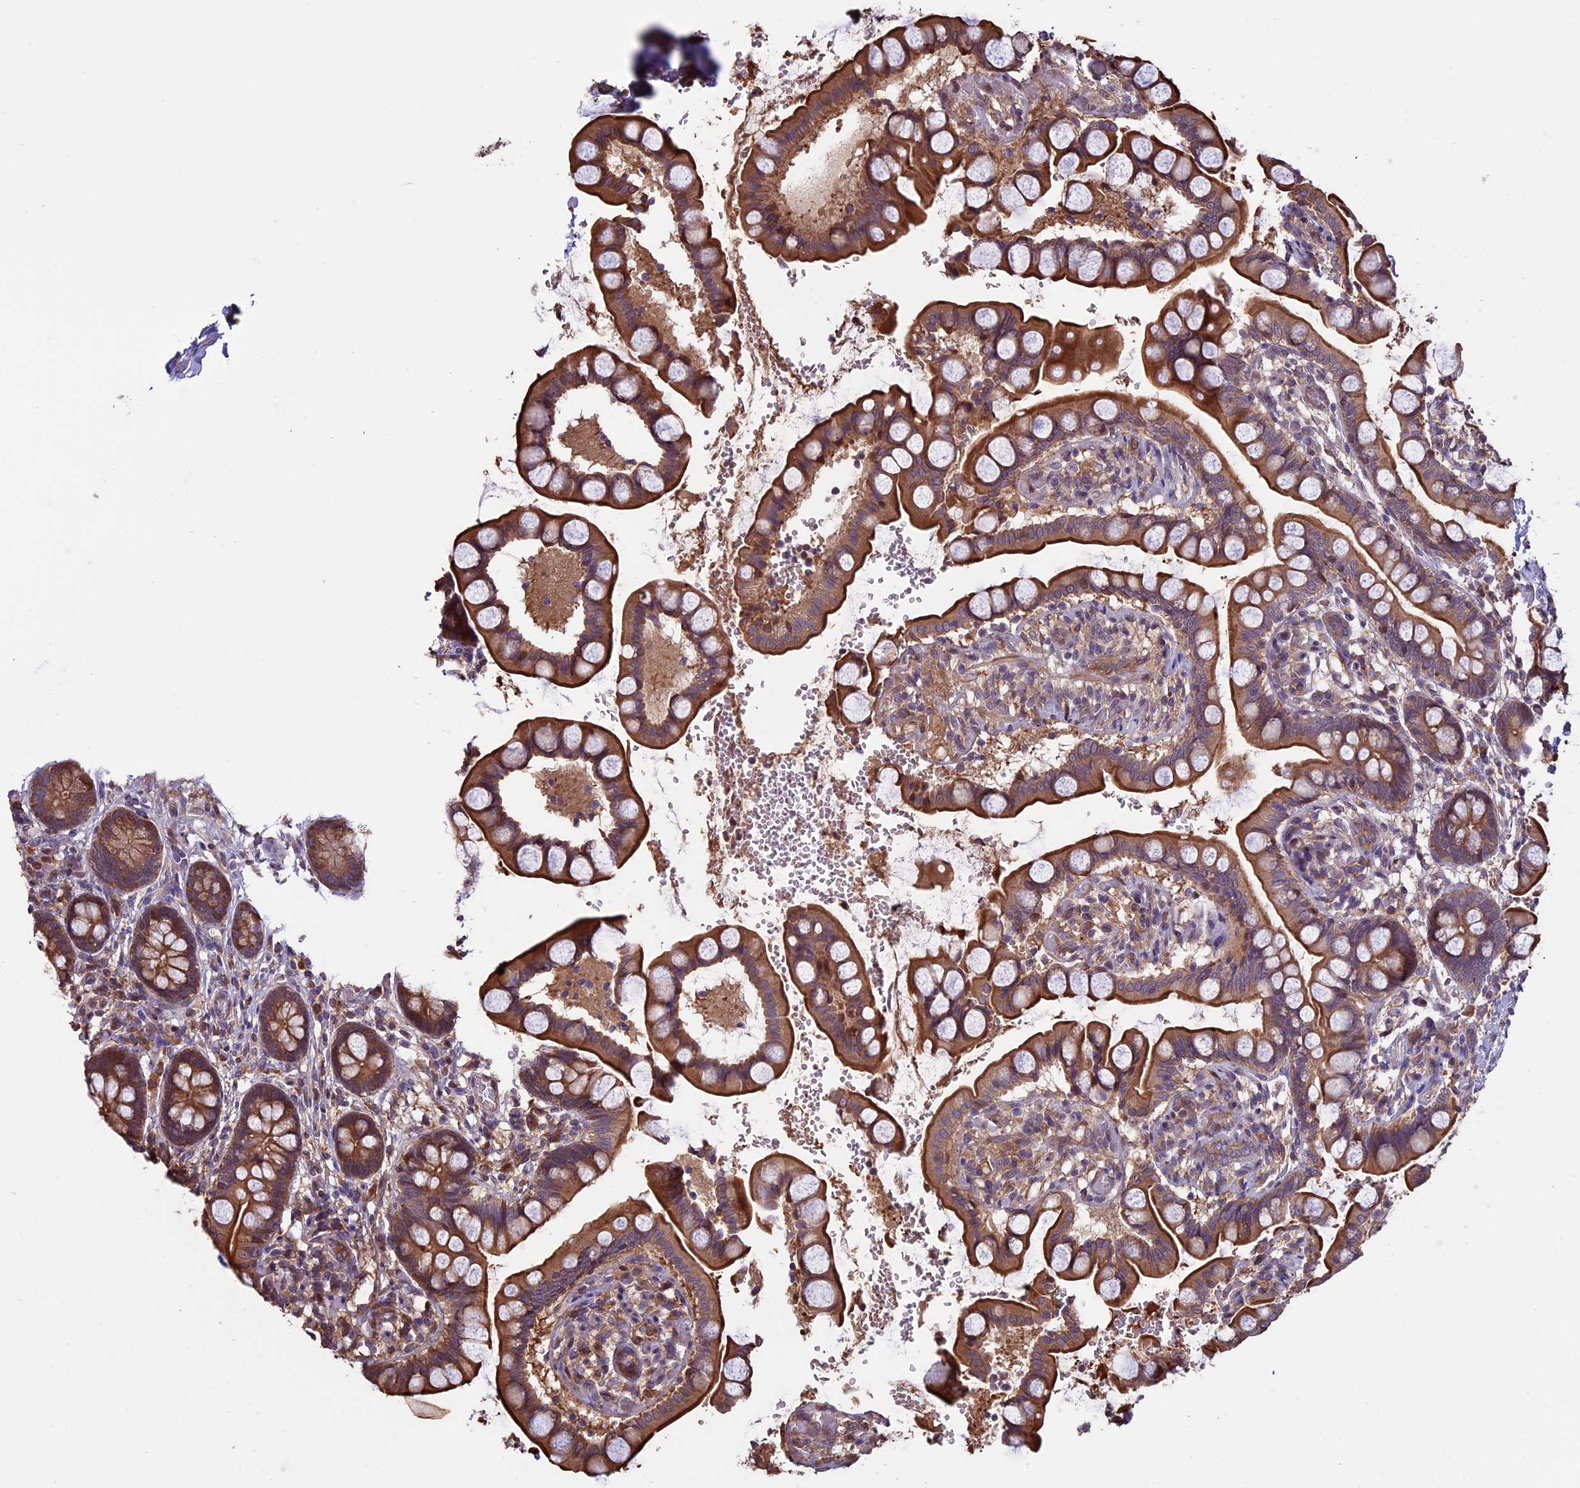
{"staining": {"intensity": "strong", "quantity": ">75%", "location": "cytoplasmic/membranous"}, "tissue": "small intestine", "cell_type": "Glandular cells", "image_type": "normal", "snomed": [{"axis": "morphology", "description": "Normal tissue, NOS"}, {"axis": "topography", "description": "Small intestine"}], "caption": "A high-resolution histopathology image shows immunohistochemistry staining of normal small intestine, which displays strong cytoplasmic/membranous staining in approximately >75% of glandular cells.", "gene": "VWA3A", "patient": {"sex": "male", "age": 52}}